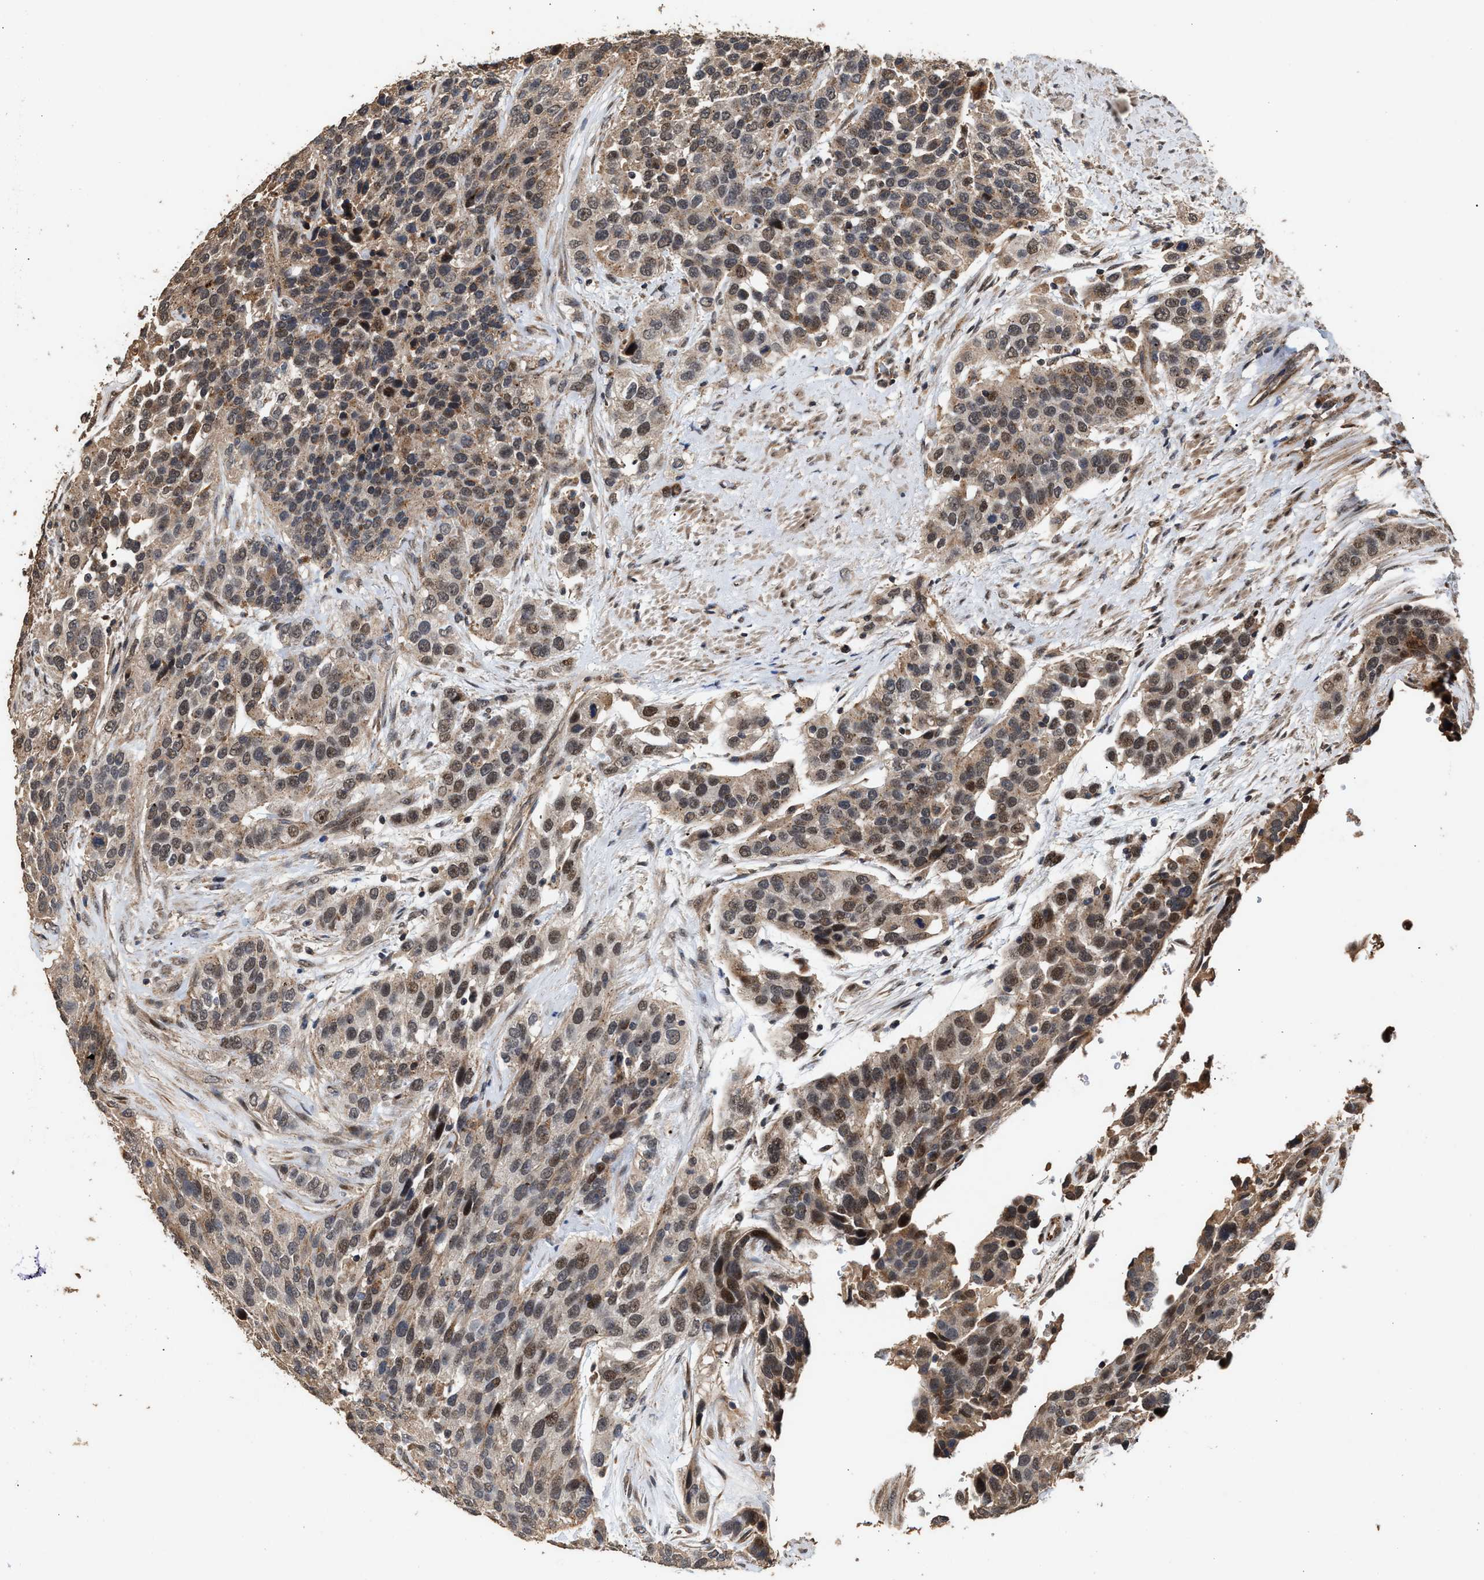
{"staining": {"intensity": "moderate", "quantity": ">75%", "location": "cytoplasmic/membranous,nuclear"}, "tissue": "urothelial cancer", "cell_type": "Tumor cells", "image_type": "cancer", "snomed": [{"axis": "morphology", "description": "Urothelial carcinoma, High grade"}, {"axis": "topography", "description": "Urinary bladder"}], "caption": "Urothelial cancer stained with DAB IHC exhibits medium levels of moderate cytoplasmic/membranous and nuclear positivity in about >75% of tumor cells.", "gene": "ZNHIT6", "patient": {"sex": "female", "age": 80}}